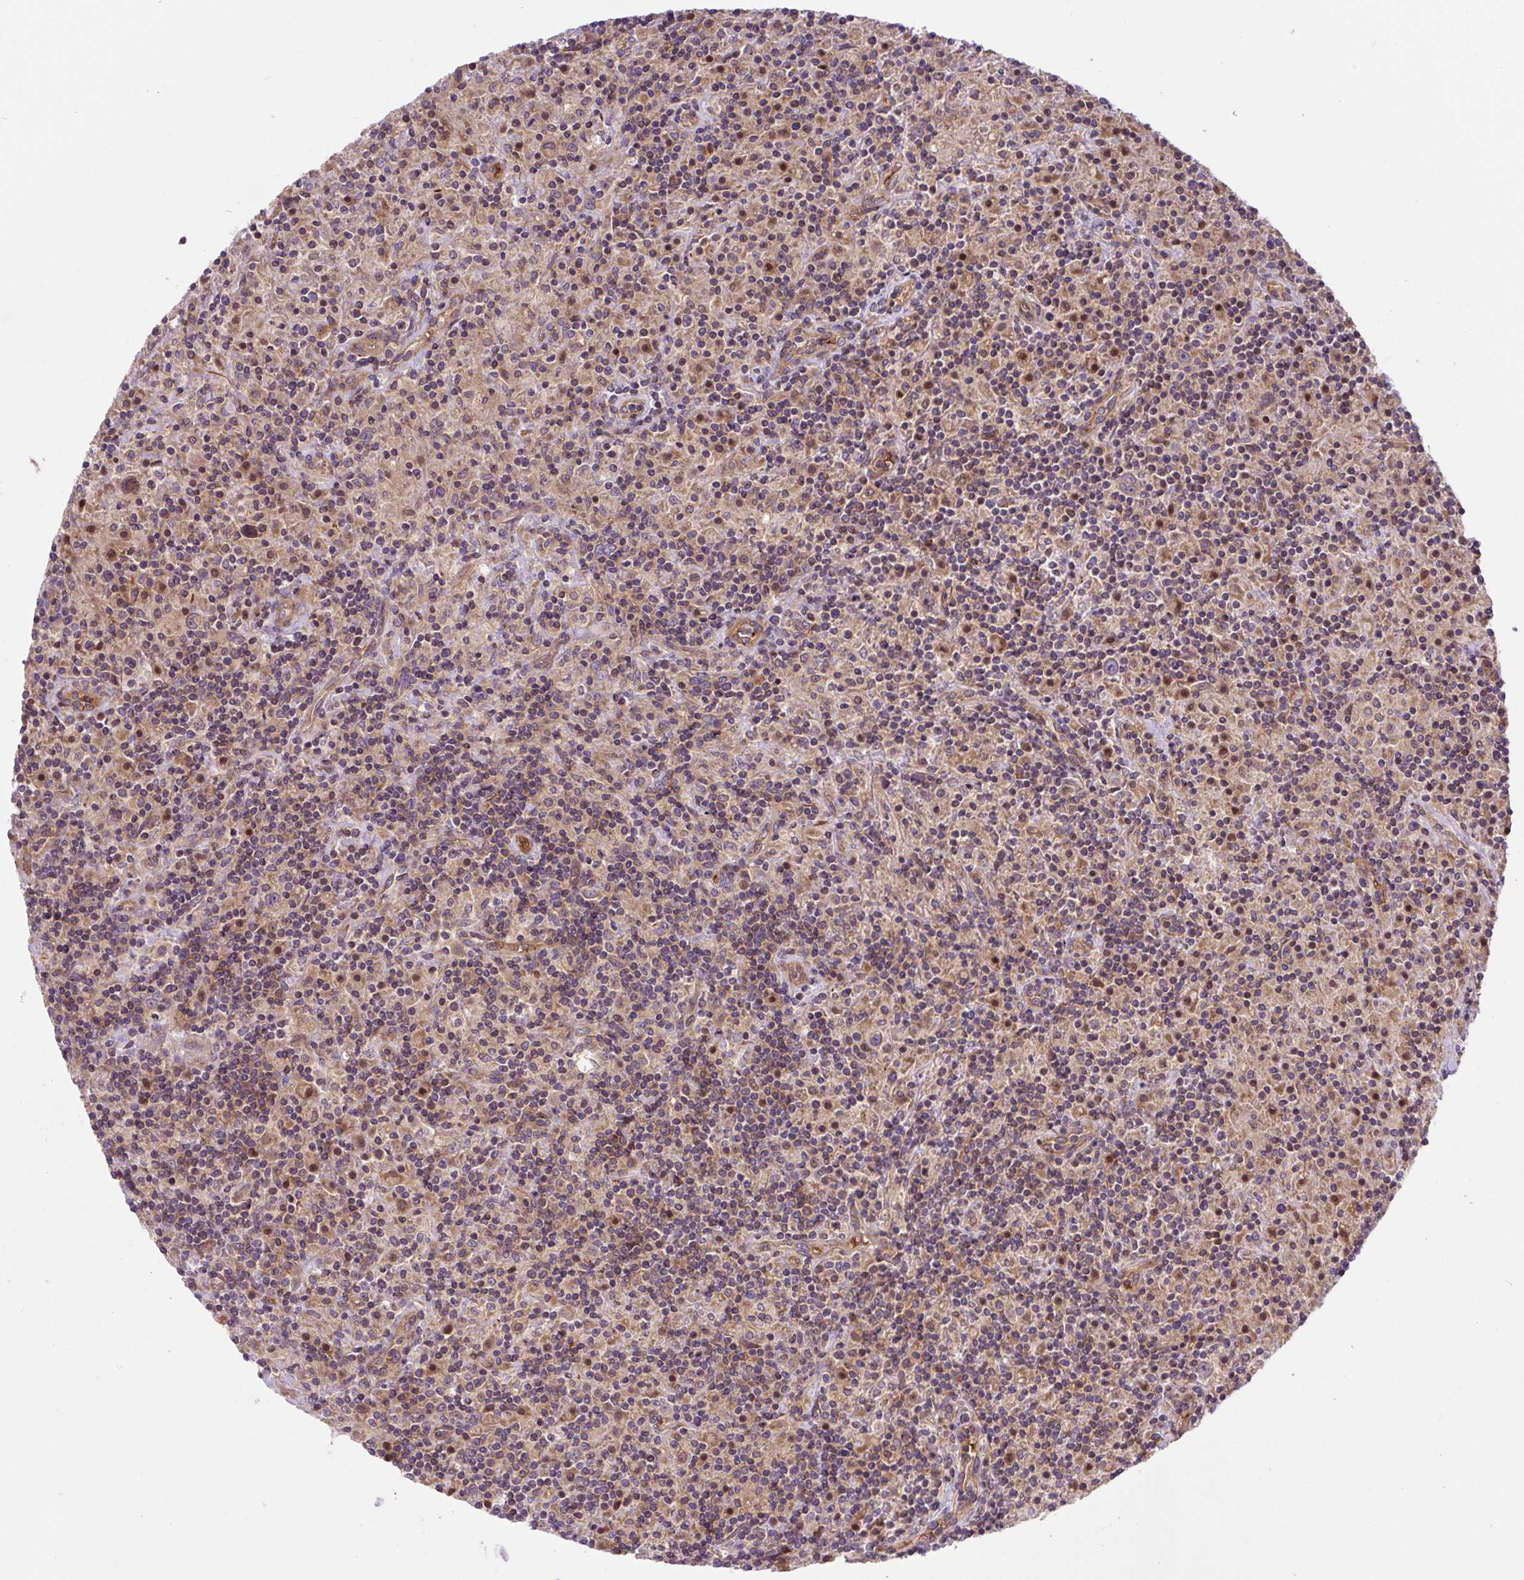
{"staining": {"intensity": "weak", "quantity": "<25%", "location": "cytoplasmic/membranous"}, "tissue": "lymphoma", "cell_type": "Tumor cells", "image_type": "cancer", "snomed": [{"axis": "morphology", "description": "Hodgkin's disease, NOS"}, {"axis": "topography", "description": "Lymph node"}], "caption": "High power microscopy micrograph of an immunohistochemistry photomicrograph of lymphoma, revealing no significant staining in tumor cells.", "gene": "APOBEC3D", "patient": {"sex": "male", "age": 70}}